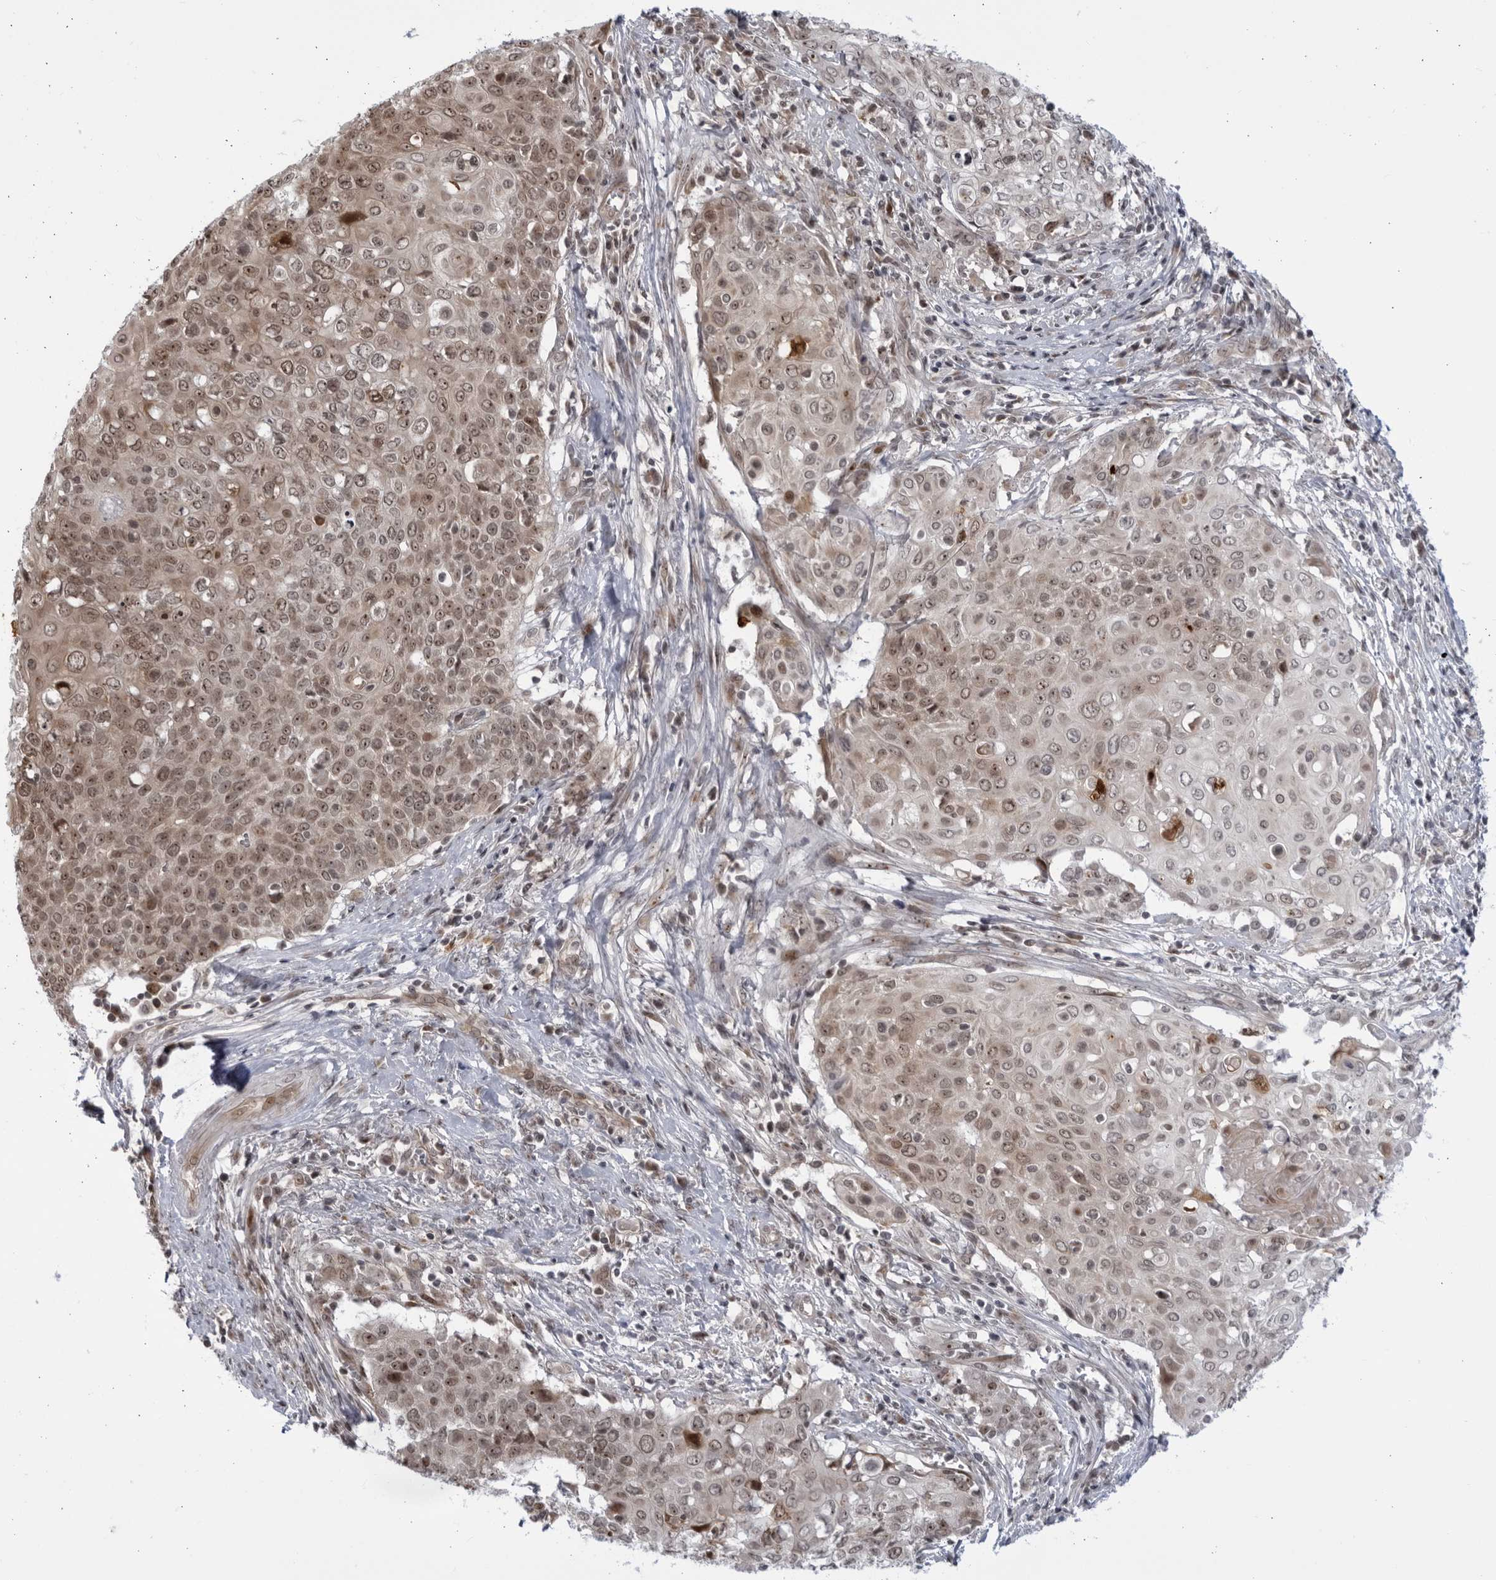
{"staining": {"intensity": "moderate", "quantity": ">75%", "location": "nuclear"}, "tissue": "cervical cancer", "cell_type": "Tumor cells", "image_type": "cancer", "snomed": [{"axis": "morphology", "description": "Squamous cell carcinoma, NOS"}, {"axis": "topography", "description": "Cervix"}], "caption": "A high-resolution micrograph shows immunohistochemistry (IHC) staining of cervical cancer (squamous cell carcinoma), which exhibits moderate nuclear positivity in approximately >75% of tumor cells.", "gene": "ITGB3BP", "patient": {"sex": "female", "age": 39}}